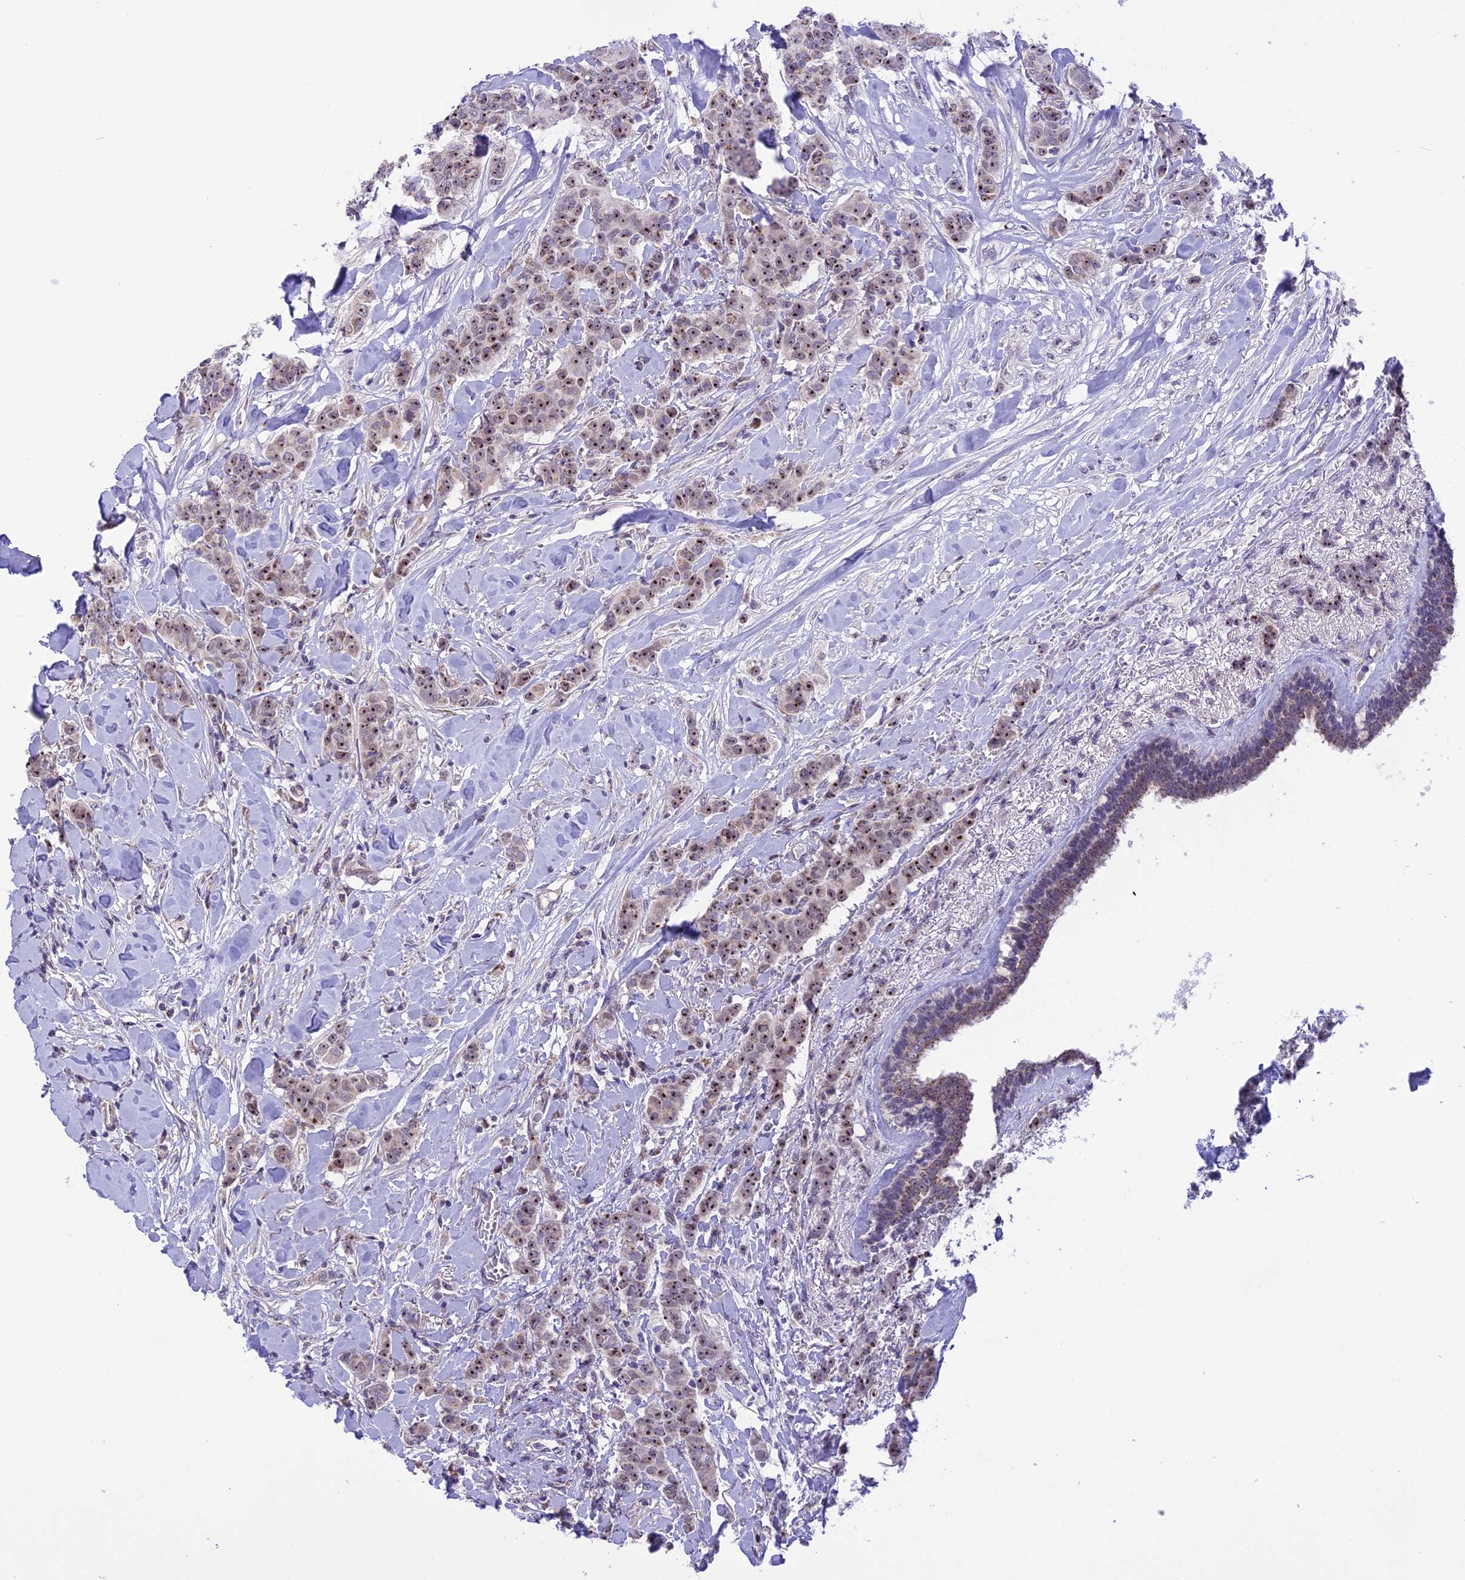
{"staining": {"intensity": "moderate", "quantity": ">75%", "location": "nuclear"}, "tissue": "breast cancer", "cell_type": "Tumor cells", "image_type": "cancer", "snomed": [{"axis": "morphology", "description": "Duct carcinoma"}, {"axis": "topography", "description": "Breast"}], "caption": "Moderate nuclear expression is identified in approximately >75% of tumor cells in breast cancer (invasive ductal carcinoma). (DAB IHC, brown staining for protein, blue staining for nuclei).", "gene": "CMSS1", "patient": {"sex": "female", "age": 40}}